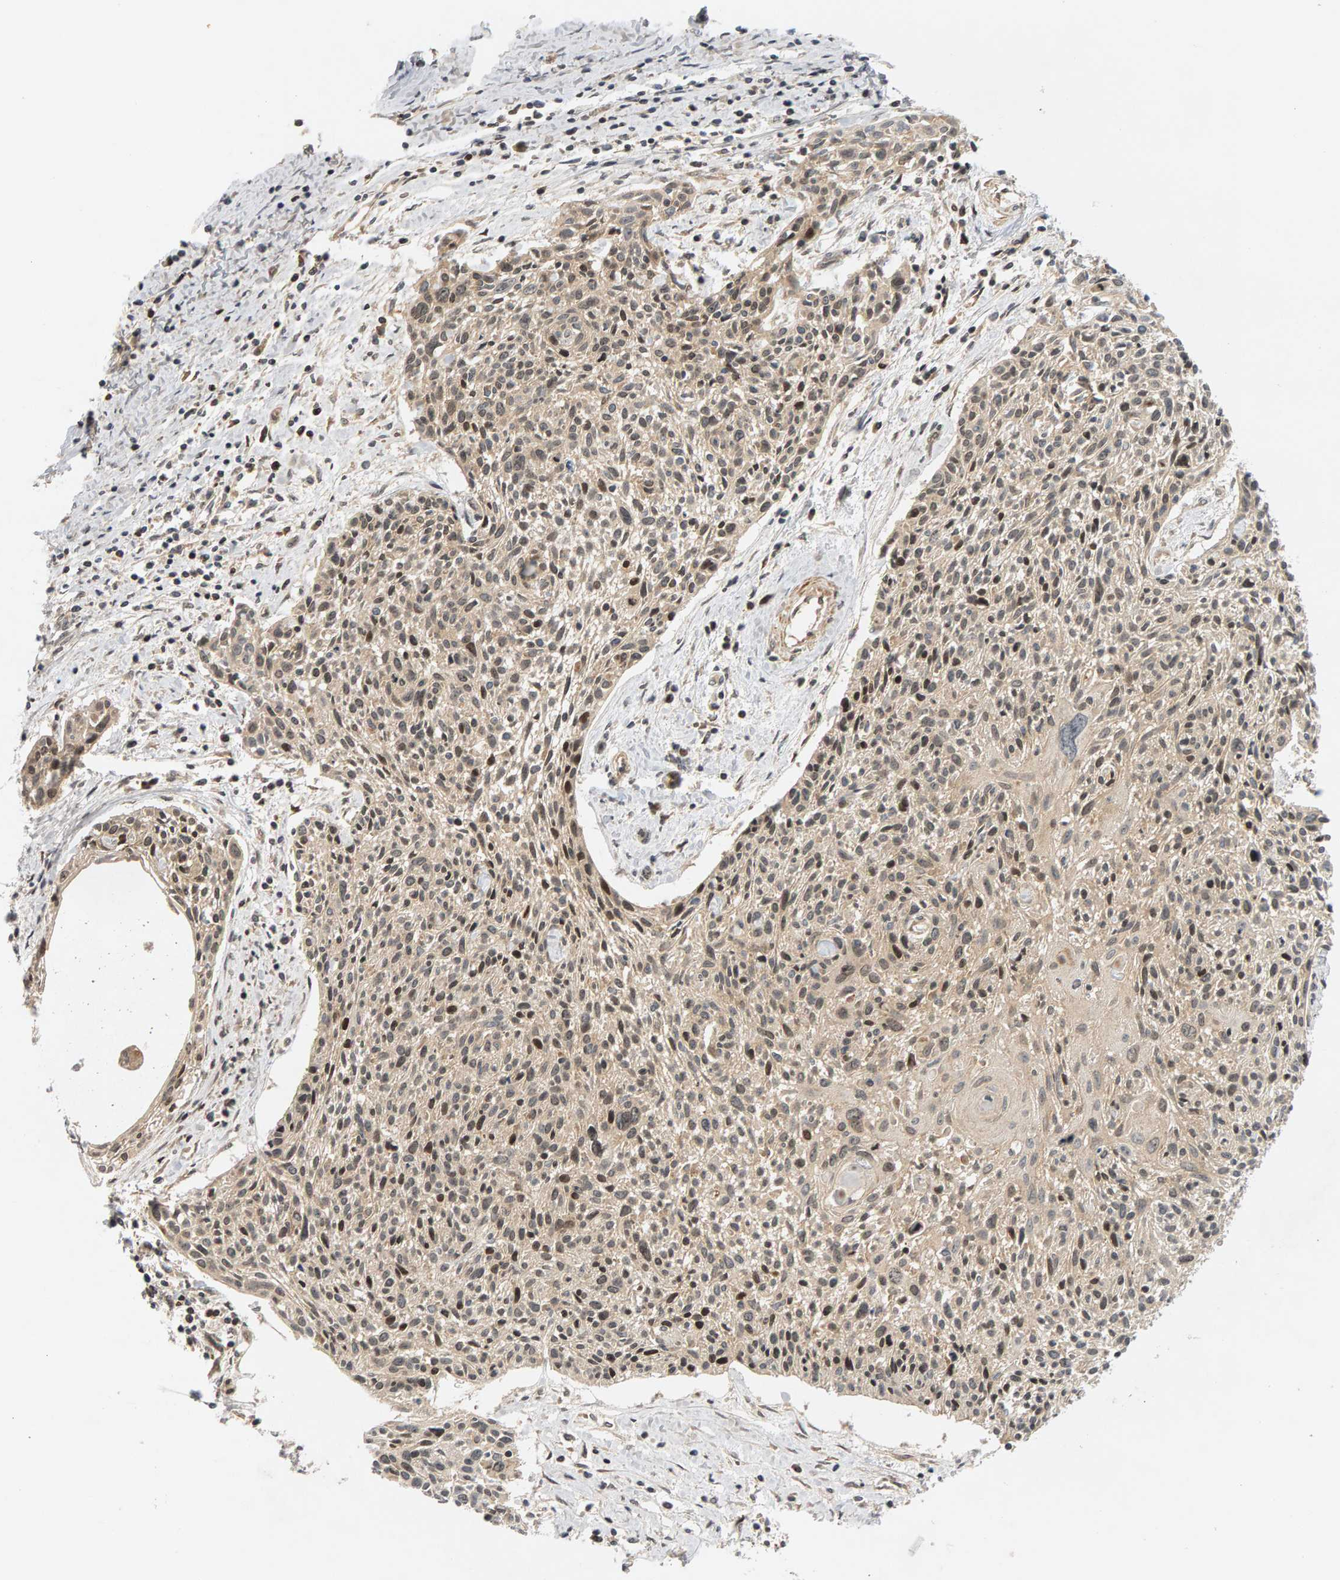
{"staining": {"intensity": "weak", "quantity": ">75%", "location": "cytoplasmic/membranous"}, "tissue": "cervical cancer", "cell_type": "Tumor cells", "image_type": "cancer", "snomed": [{"axis": "morphology", "description": "Squamous cell carcinoma, NOS"}, {"axis": "topography", "description": "Cervix"}], "caption": "Tumor cells demonstrate low levels of weak cytoplasmic/membranous positivity in about >75% of cells in human cervical cancer.", "gene": "BAHCC1", "patient": {"sex": "female", "age": 51}}